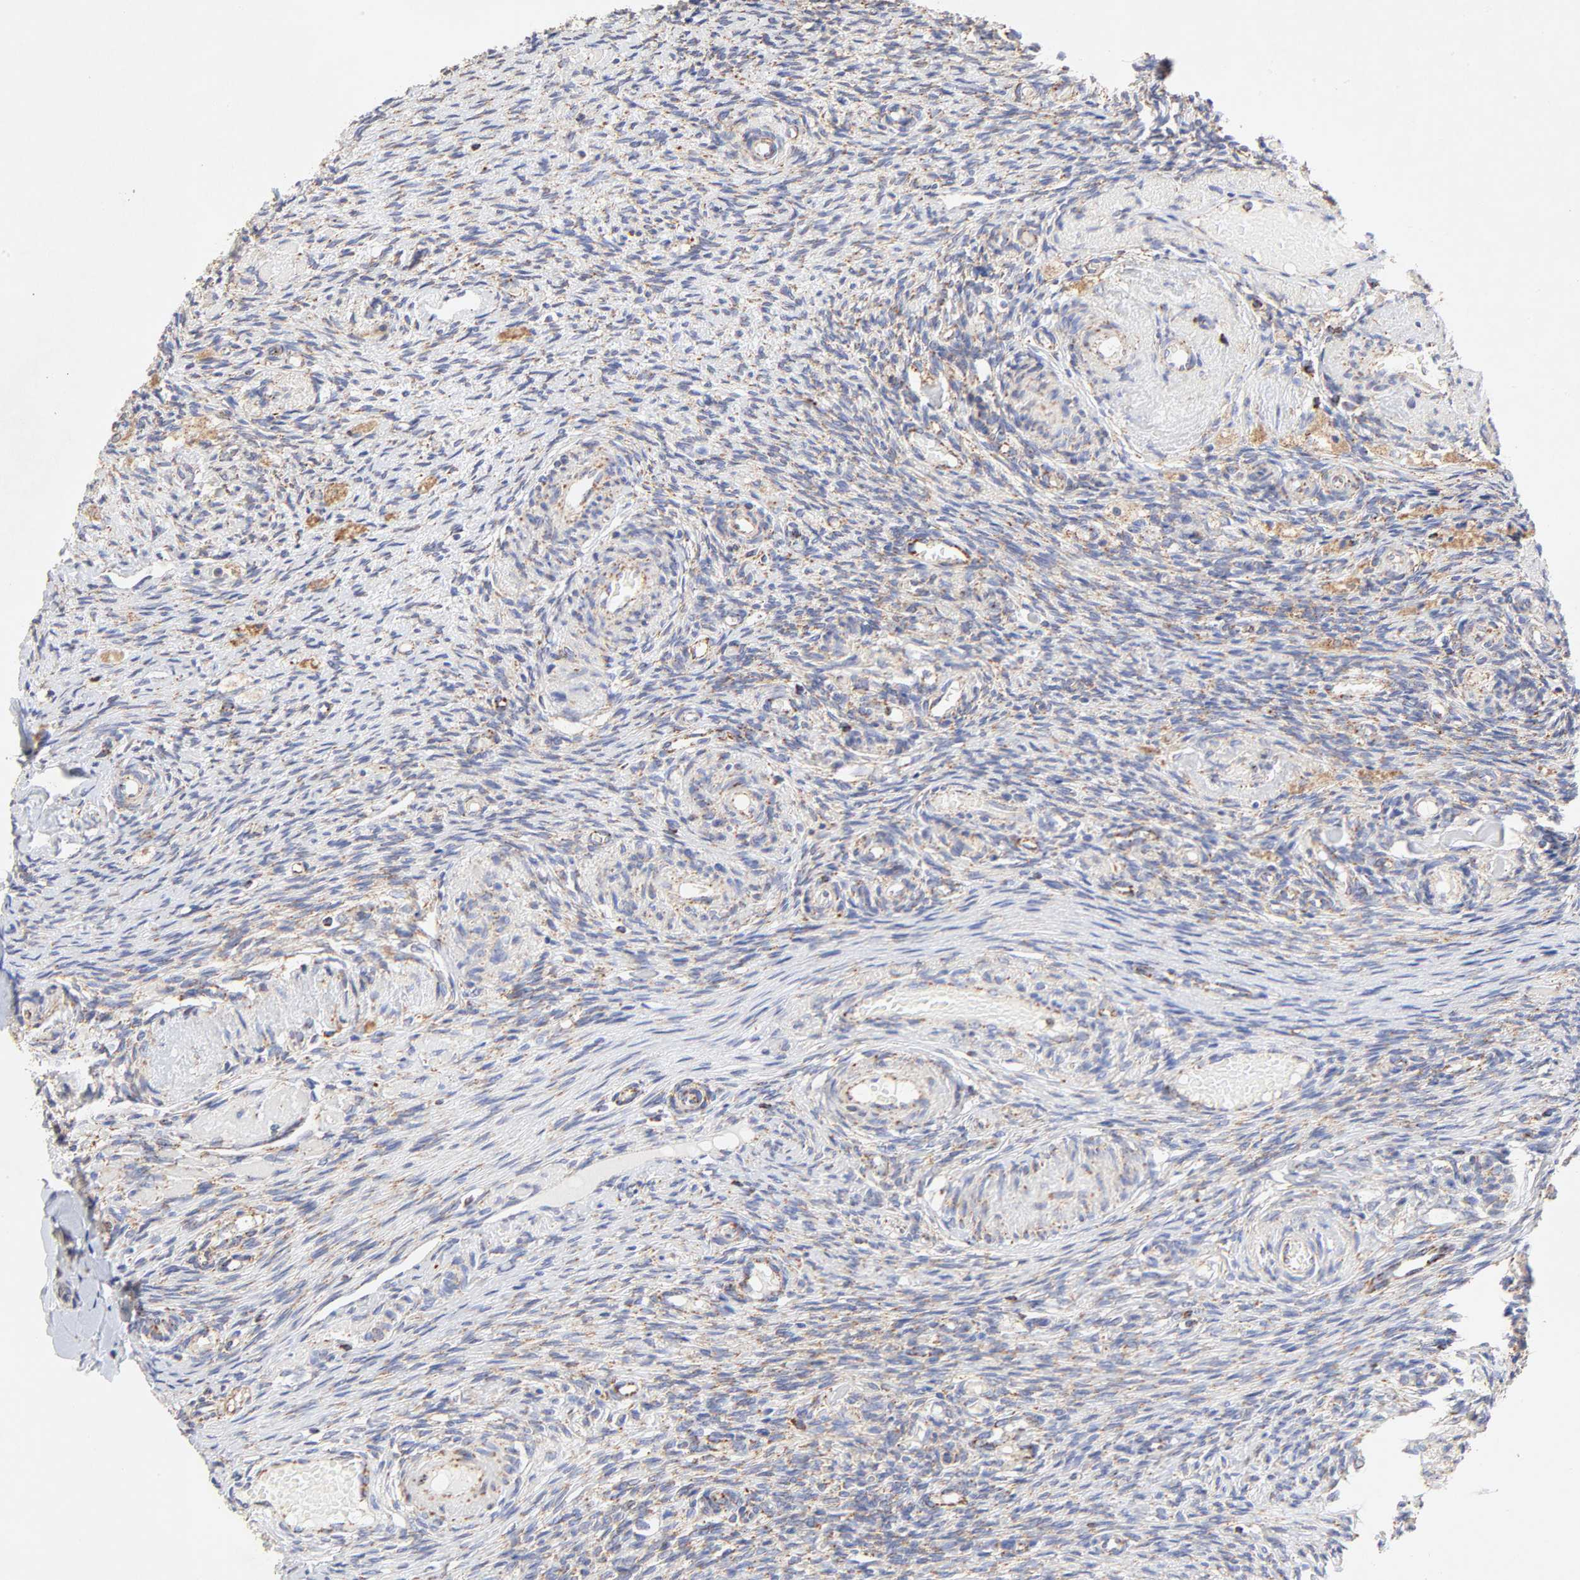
{"staining": {"intensity": "strong", "quantity": ">75%", "location": "cytoplasmic/membranous"}, "tissue": "ovary", "cell_type": "Follicle cells", "image_type": "normal", "snomed": [{"axis": "morphology", "description": "Normal tissue, NOS"}, {"axis": "topography", "description": "Ovary"}], "caption": "Immunohistochemistry histopathology image of normal ovary: ovary stained using immunohistochemistry reveals high levels of strong protein expression localized specifically in the cytoplasmic/membranous of follicle cells, appearing as a cytoplasmic/membranous brown color.", "gene": "SSBP1", "patient": {"sex": "female", "age": 60}}